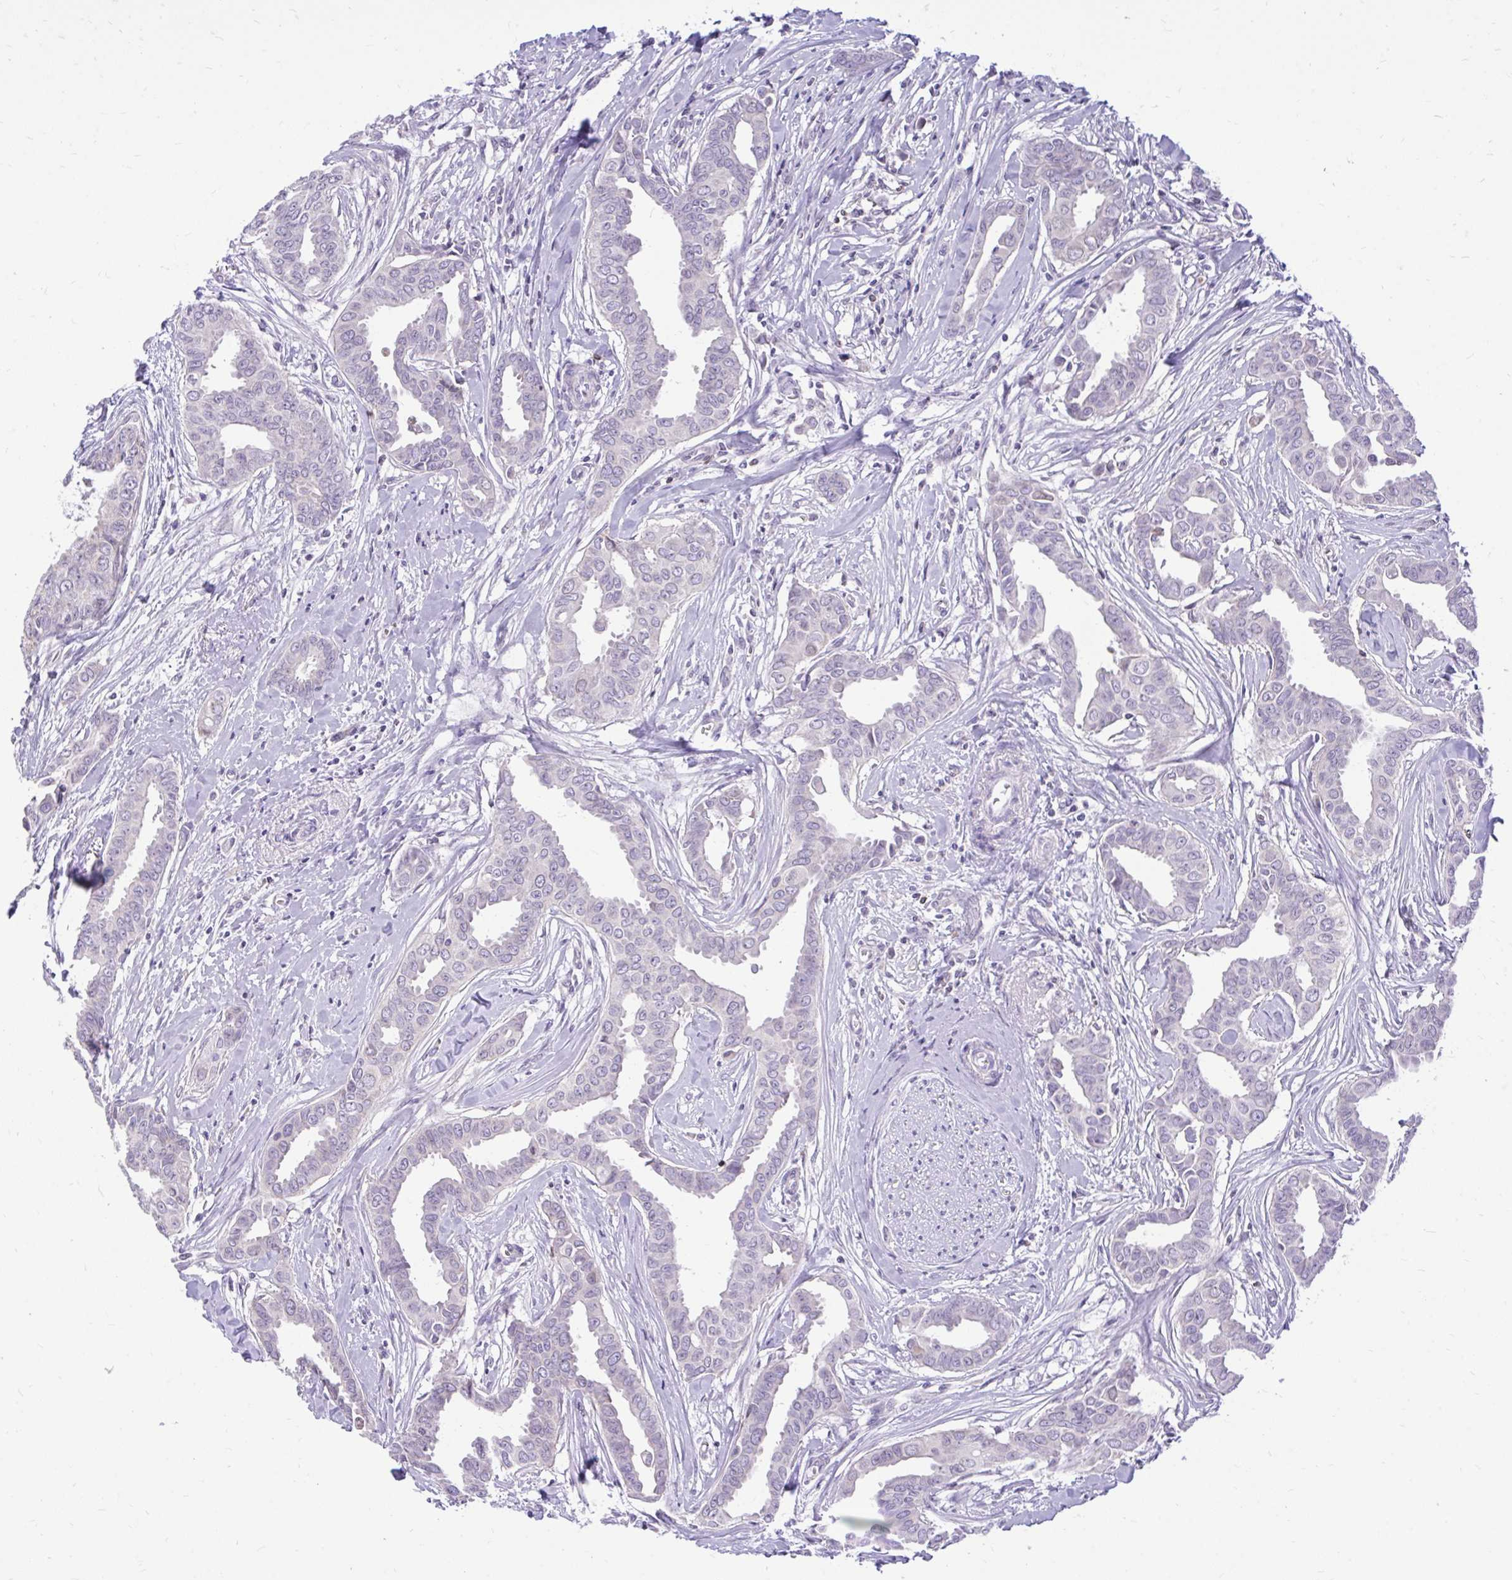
{"staining": {"intensity": "negative", "quantity": "none", "location": "none"}, "tissue": "breast cancer", "cell_type": "Tumor cells", "image_type": "cancer", "snomed": [{"axis": "morphology", "description": "Duct carcinoma"}, {"axis": "topography", "description": "Breast"}], "caption": "There is no significant expression in tumor cells of breast cancer (intraductal carcinoma).", "gene": "RPS6KA2", "patient": {"sex": "female", "age": 45}}